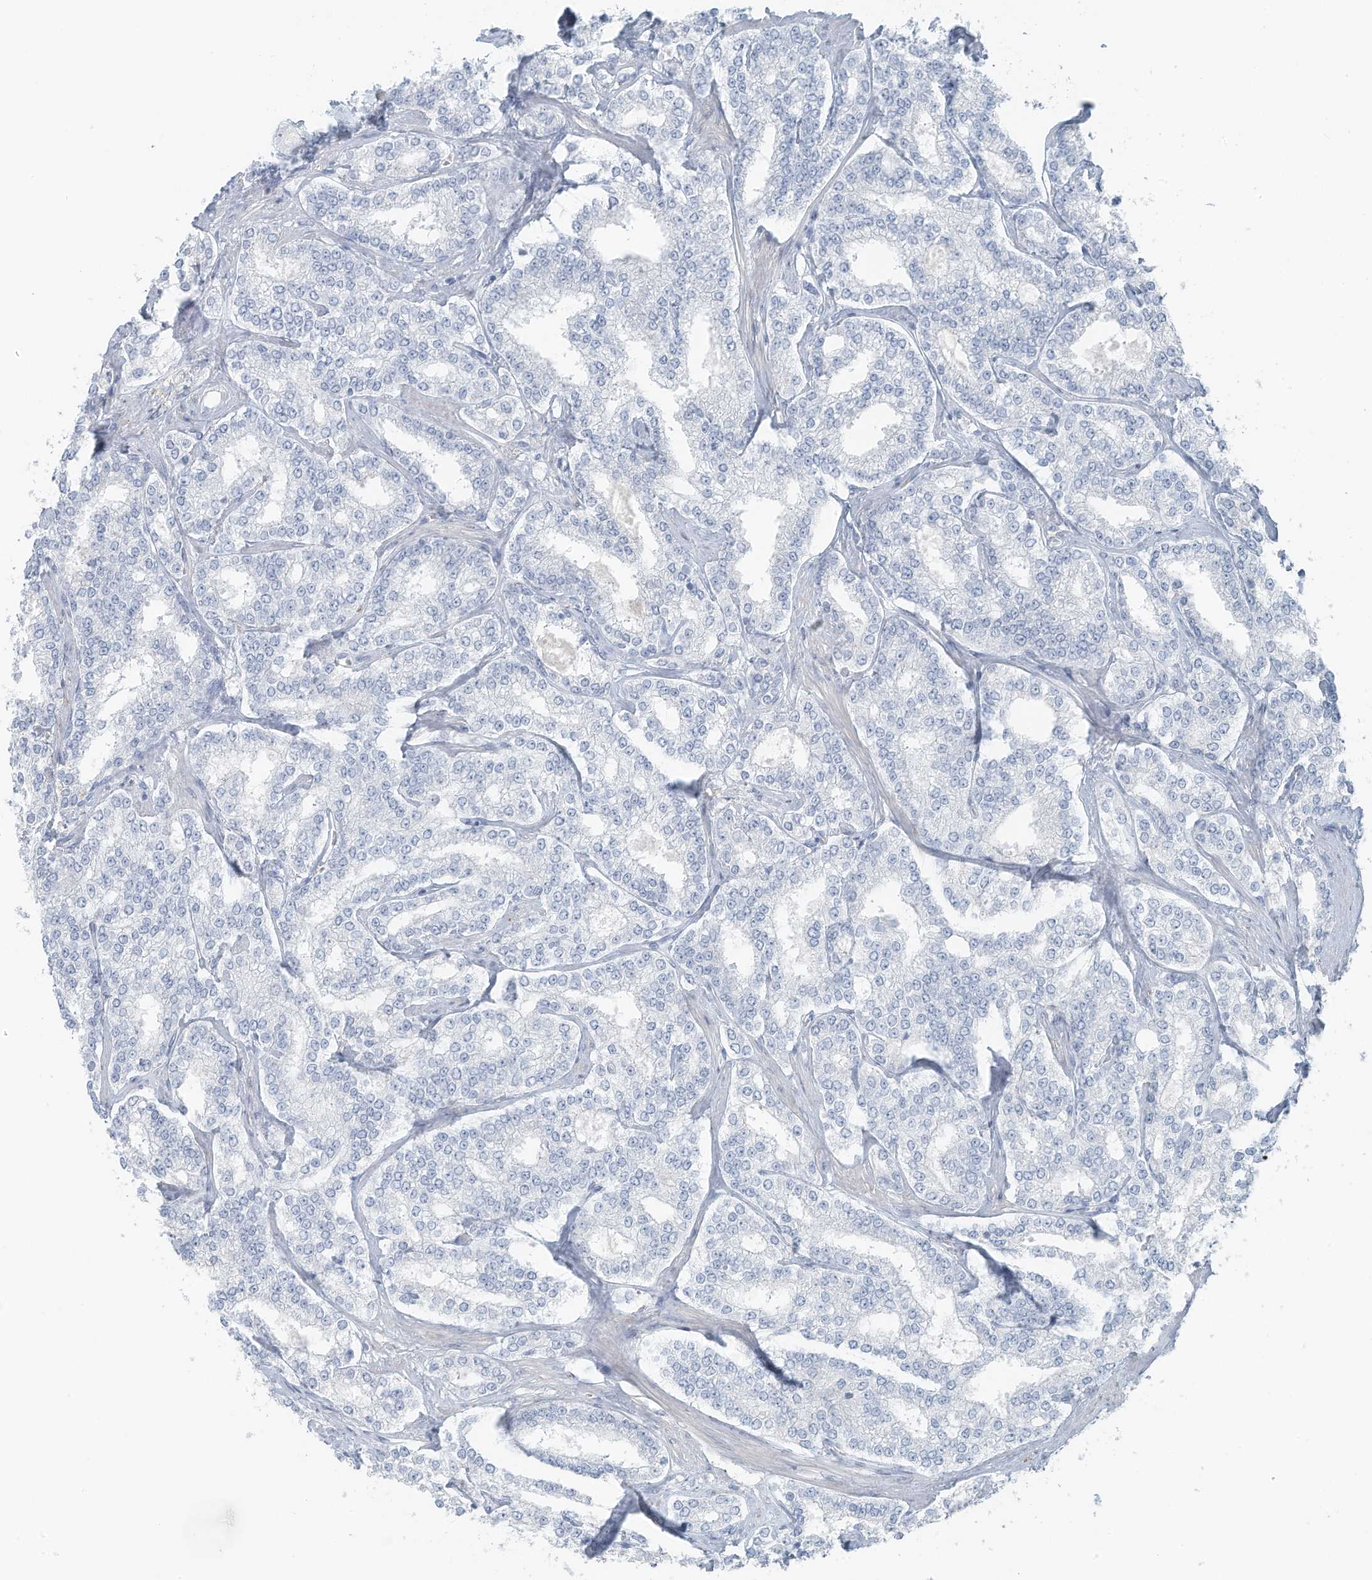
{"staining": {"intensity": "negative", "quantity": "none", "location": "none"}, "tissue": "prostate cancer", "cell_type": "Tumor cells", "image_type": "cancer", "snomed": [{"axis": "morphology", "description": "Normal tissue, NOS"}, {"axis": "morphology", "description": "Adenocarcinoma, High grade"}, {"axis": "topography", "description": "Prostate"}], "caption": "A high-resolution micrograph shows immunohistochemistry (IHC) staining of prostate cancer (adenocarcinoma (high-grade)), which displays no significant expression in tumor cells. (IHC, brightfield microscopy, high magnification).", "gene": "SLC25A43", "patient": {"sex": "male", "age": 83}}